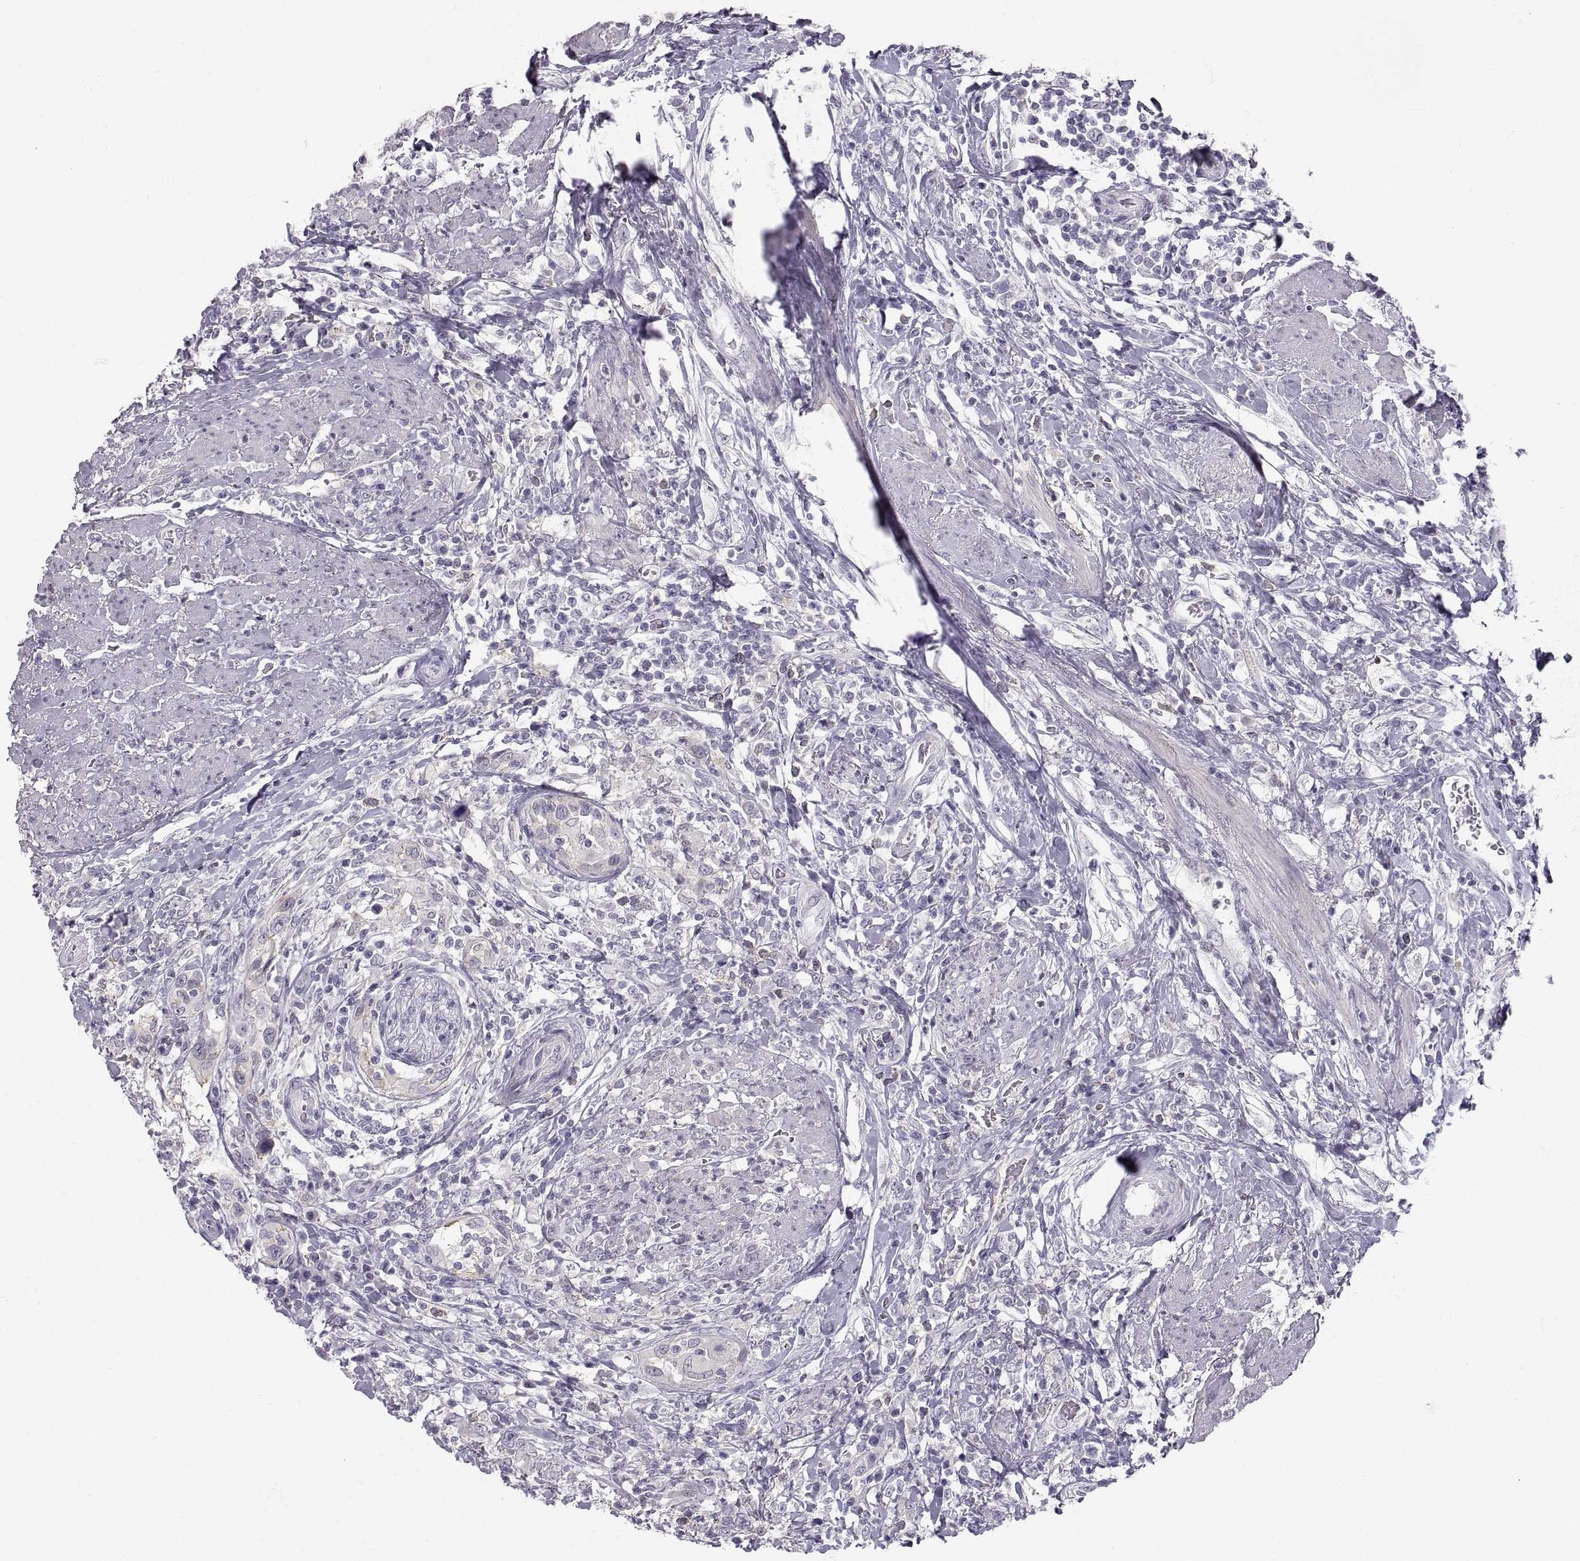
{"staining": {"intensity": "weak", "quantity": "<25%", "location": "cytoplasmic/membranous"}, "tissue": "urothelial cancer", "cell_type": "Tumor cells", "image_type": "cancer", "snomed": [{"axis": "morphology", "description": "Urothelial carcinoma, NOS"}, {"axis": "morphology", "description": "Urothelial carcinoma, High grade"}, {"axis": "topography", "description": "Urinary bladder"}], "caption": "High magnification brightfield microscopy of urothelial cancer stained with DAB (brown) and counterstained with hematoxylin (blue): tumor cells show no significant expression.", "gene": "ZNF185", "patient": {"sex": "female", "age": 64}}